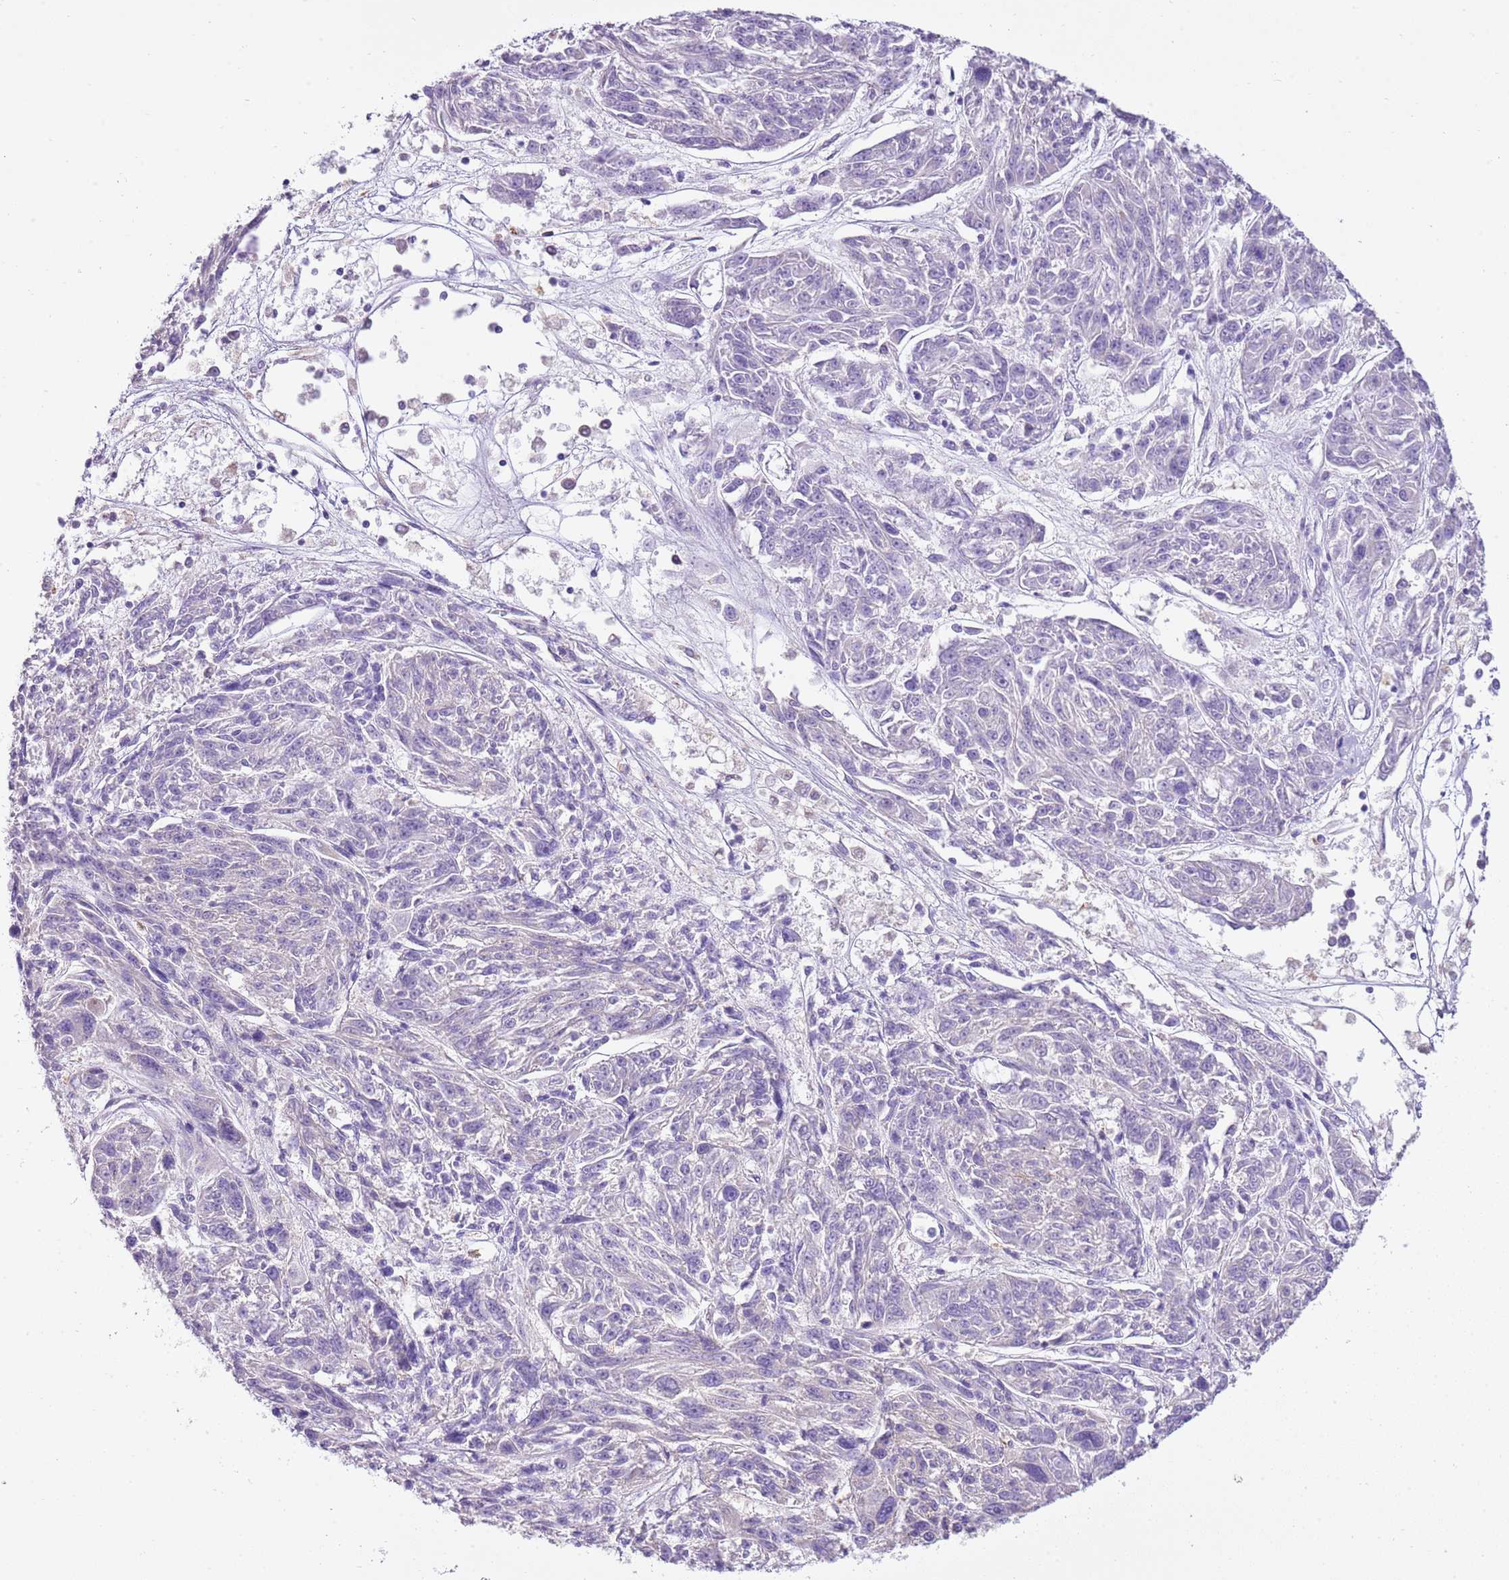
{"staining": {"intensity": "negative", "quantity": "none", "location": "none"}, "tissue": "melanoma", "cell_type": "Tumor cells", "image_type": "cancer", "snomed": [{"axis": "morphology", "description": "Malignant melanoma, NOS"}, {"axis": "topography", "description": "Skin"}], "caption": "A micrograph of human melanoma is negative for staining in tumor cells.", "gene": "AAR2", "patient": {"sex": "male", "age": 53}}